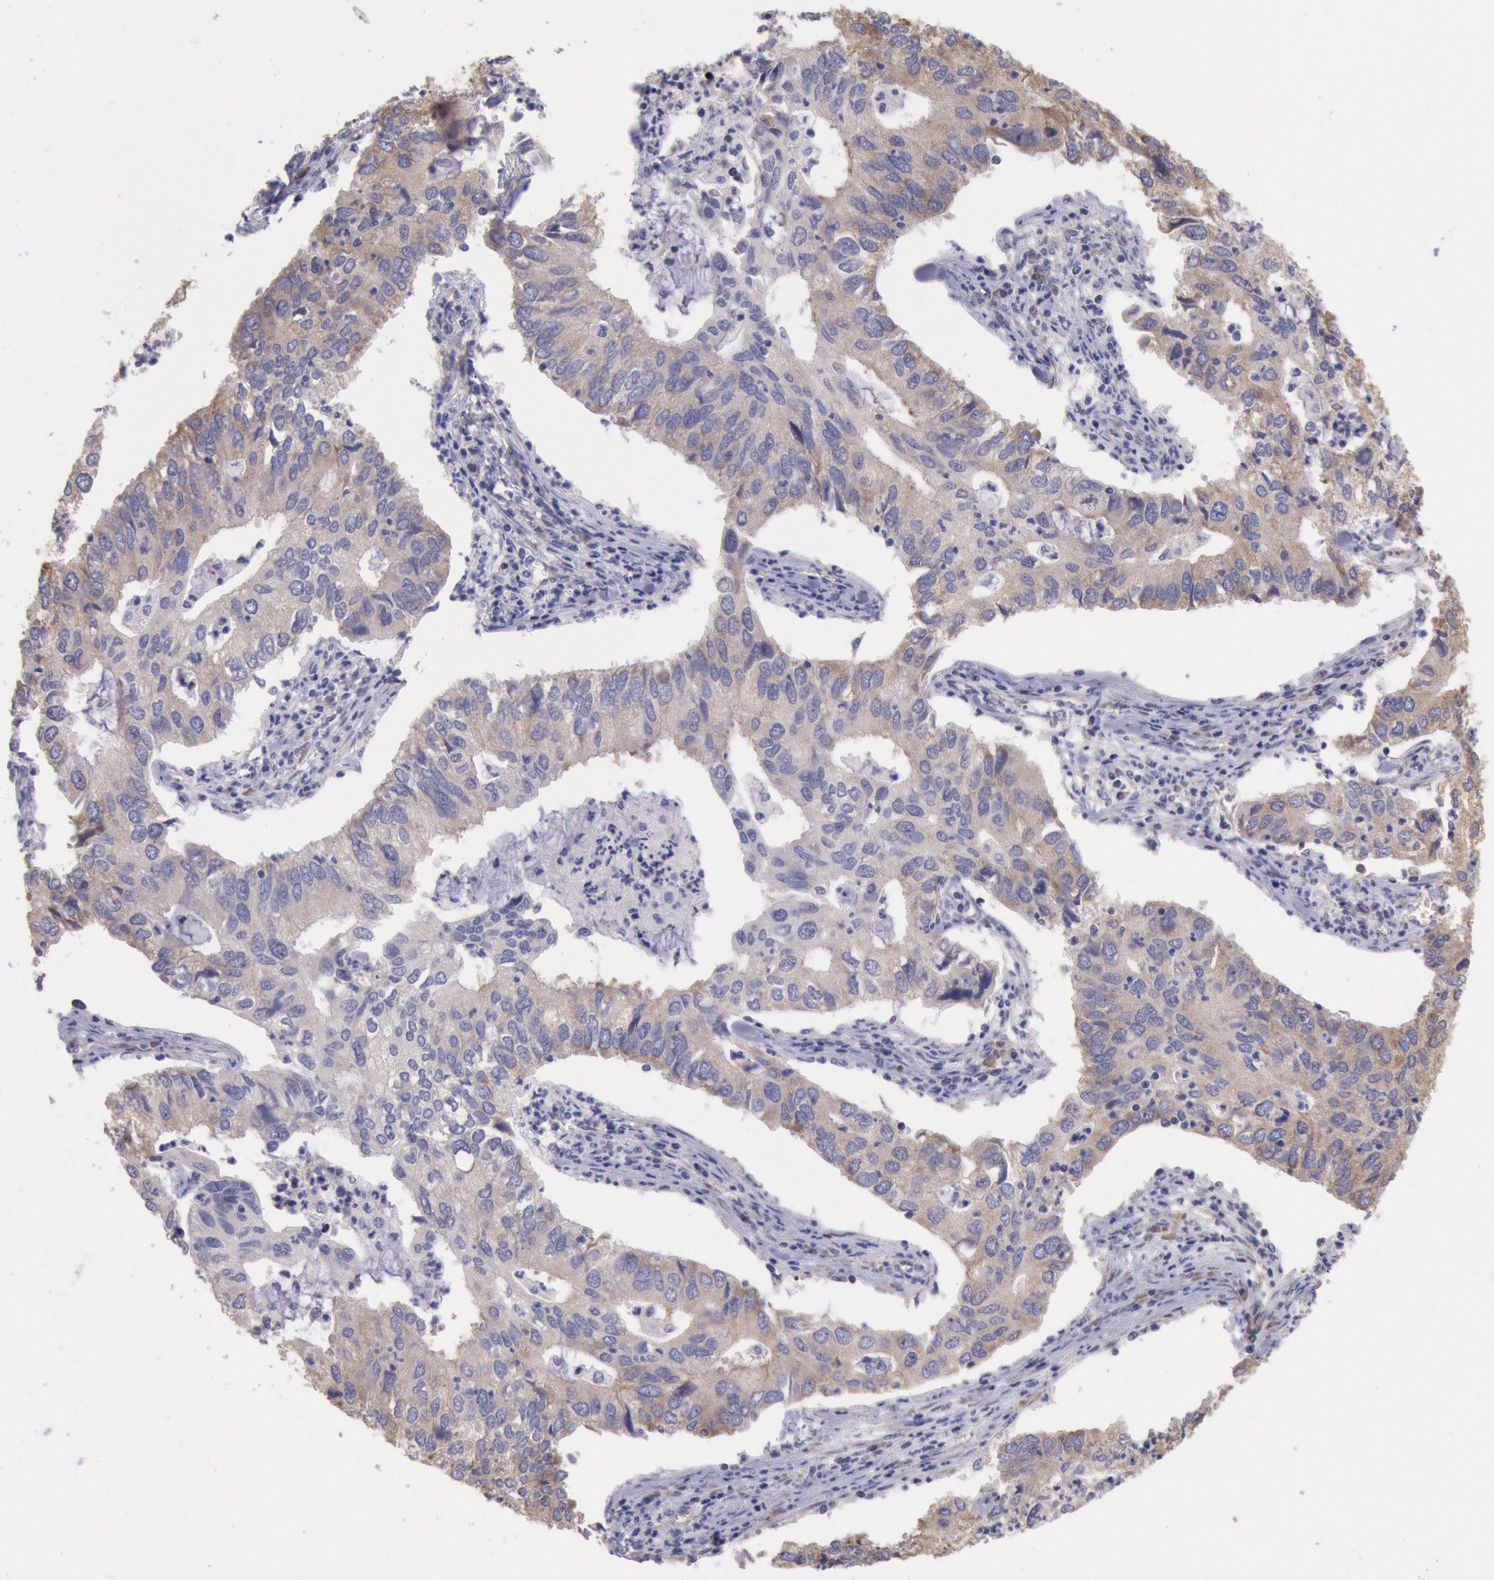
{"staining": {"intensity": "moderate", "quantity": ">75%", "location": "cytoplasmic/membranous"}, "tissue": "lung cancer", "cell_type": "Tumor cells", "image_type": "cancer", "snomed": [{"axis": "morphology", "description": "Adenocarcinoma, NOS"}, {"axis": "topography", "description": "Lung"}], "caption": "The photomicrograph exhibits a brown stain indicating the presence of a protein in the cytoplasmic/membranous of tumor cells in lung cancer.", "gene": "DRG1", "patient": {"sex": "male", "age": 48}}